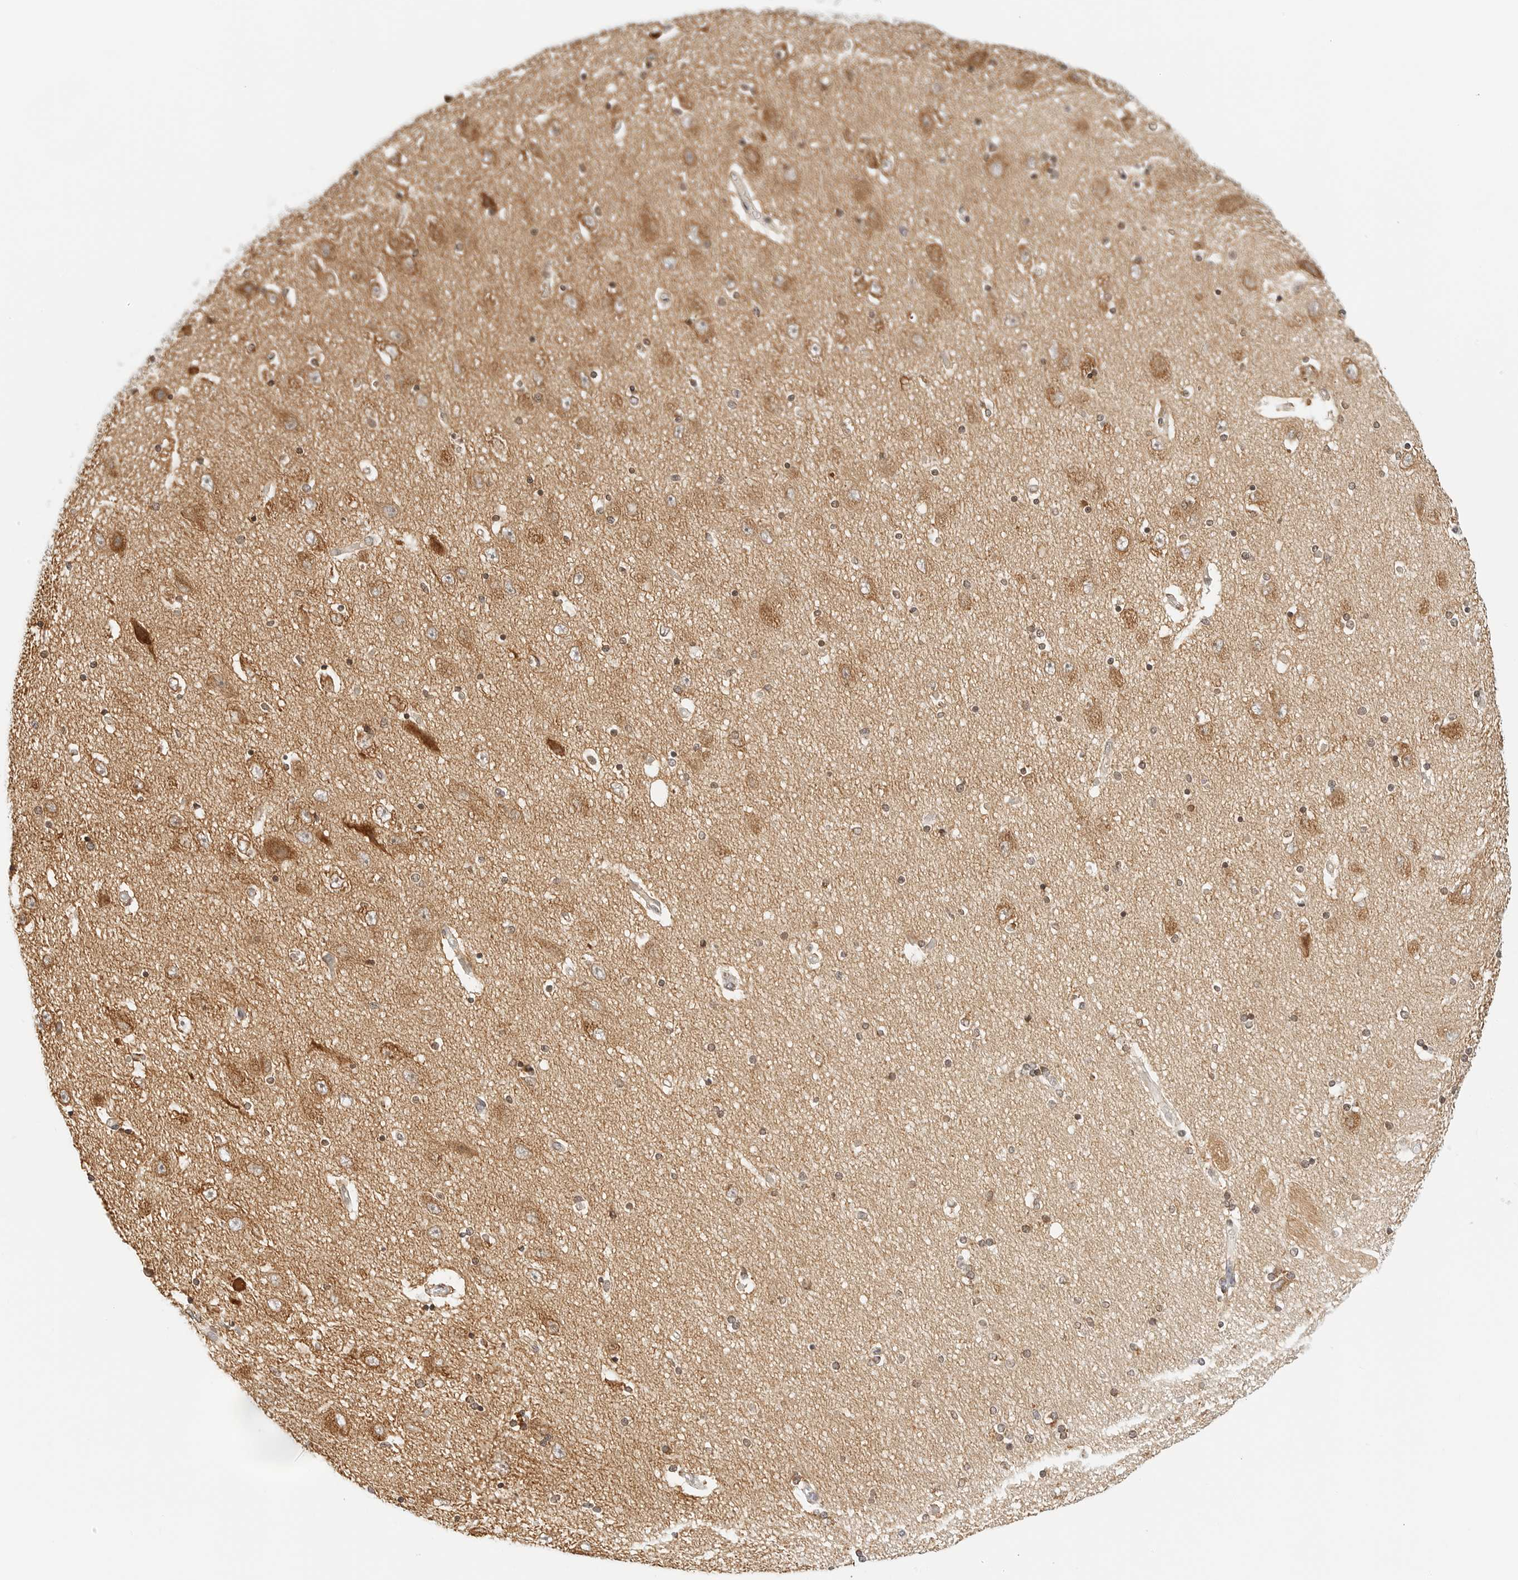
{"staining": {"intensity": "moderate", "quantity": ">75%", "location": "cytoplasmic/membranous"}, "tissue": "hippocampus", "cell_type": "Glial cells", "image_type": "normal", "snomed": [{"axis": "morphology", "description": "Normal tissue, NOS"}, {"axis": "topography", "description": "Hippocampus"}], "caption": "Immunohistochemical staining of benign human hippocampus reveals >75% levels of moderate cytoplasmic/membranous protein expression in approximately >75% of glial cells. The protein of interest is shown in brown color, while the nuclei are stained blue.", "gene": "ATL1", "patient": {"sex": "female", "age": 54}}